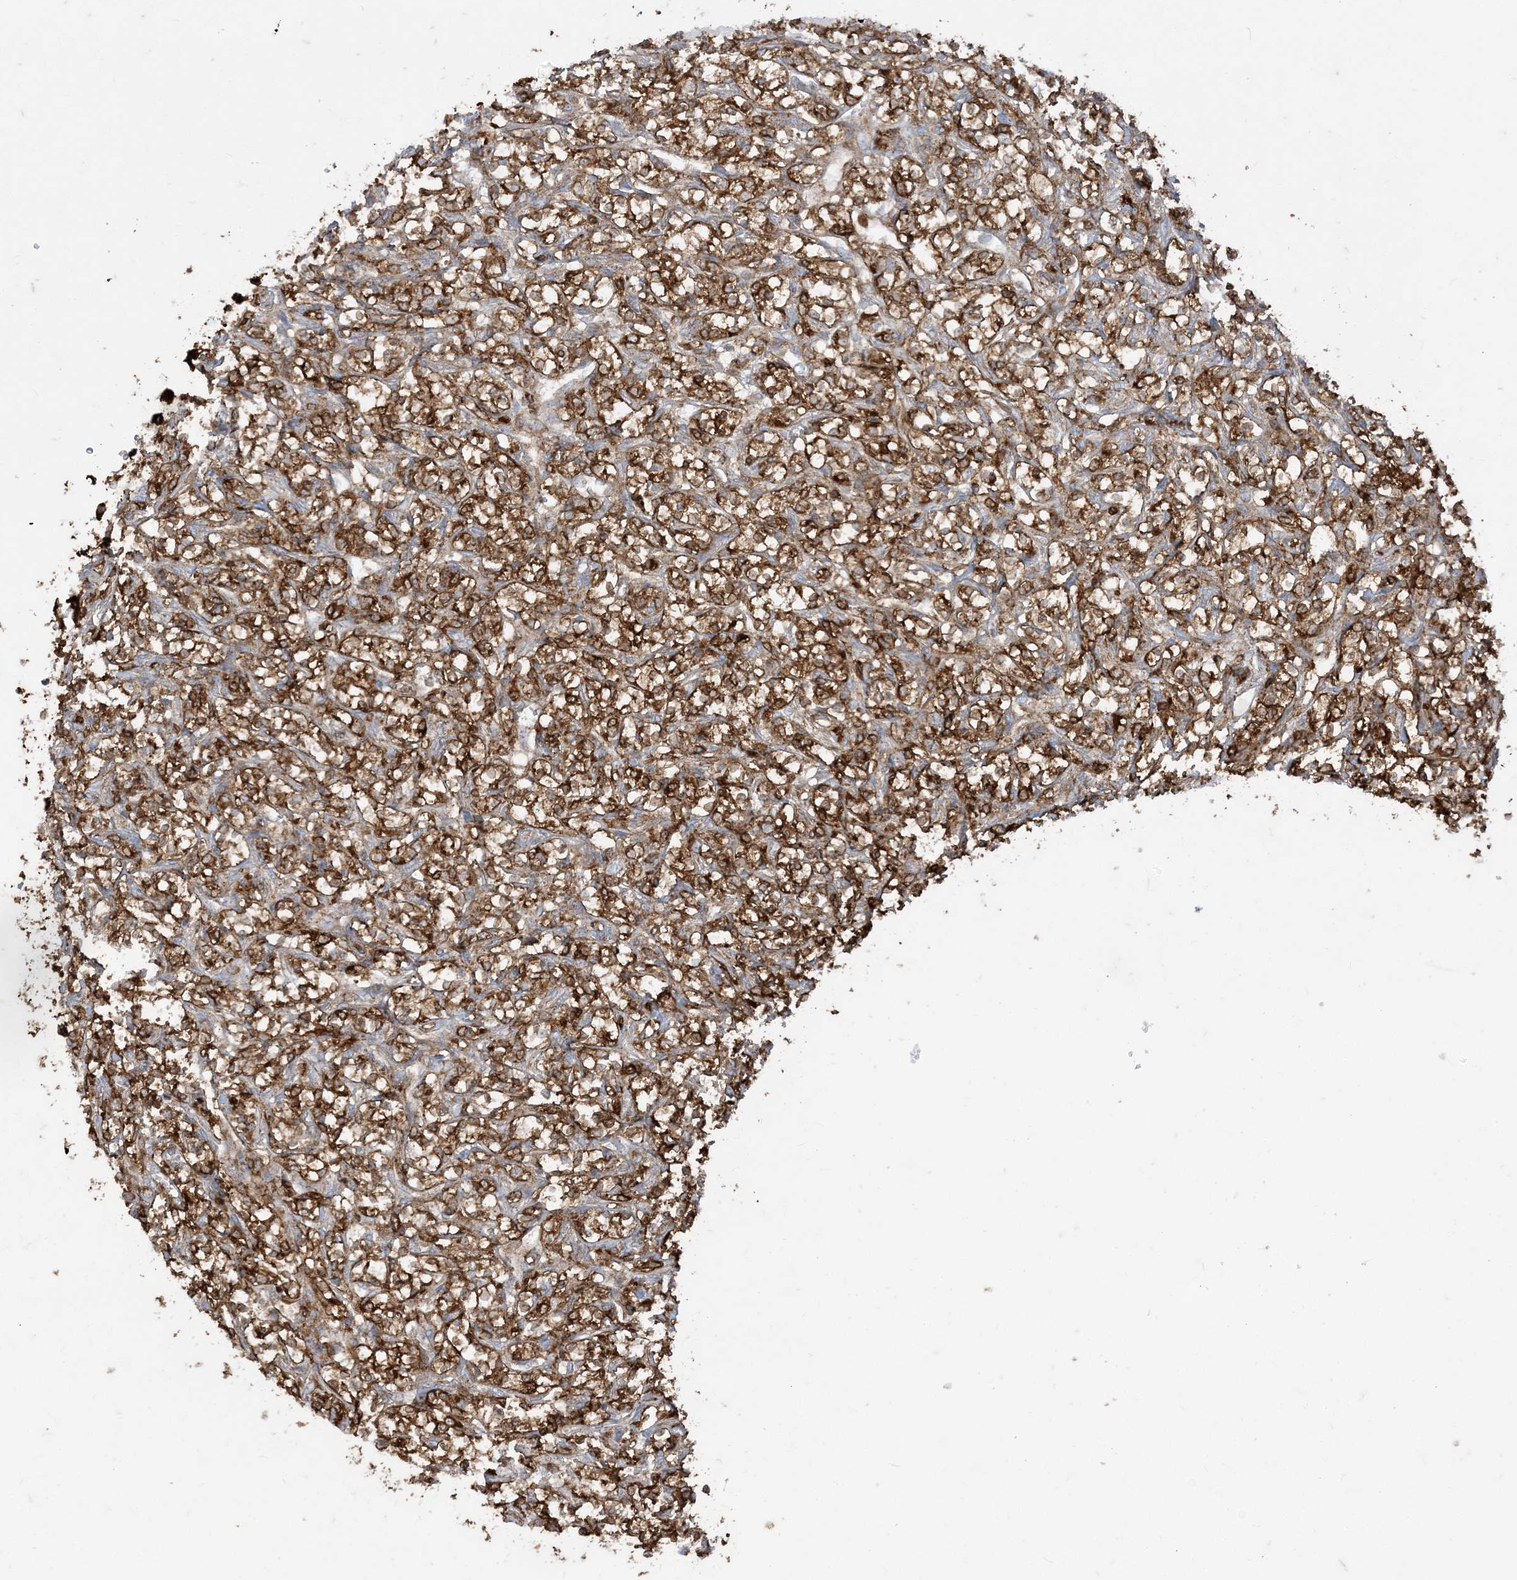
{"staining": {"intensity": "strong", "quantity": ">75%", "location": "cytoplasmic/membranous"}, "tissue": "renal cancer", "cell_type": "Tumor cells", "image_type": "cancer", "snomed": [{"axis": "morphology", "description": "Adenocarcinoma, NOS"}, {"axis": "topography", "description": "Kidney"}], "caption": "A brown stain shows strong cytoplasmic/membranous expression of a protein in renal cancer (adenocarcinoma) tumor cells.", "gene": "DERL3", "patient": {"sex": "female", "age": 69}}